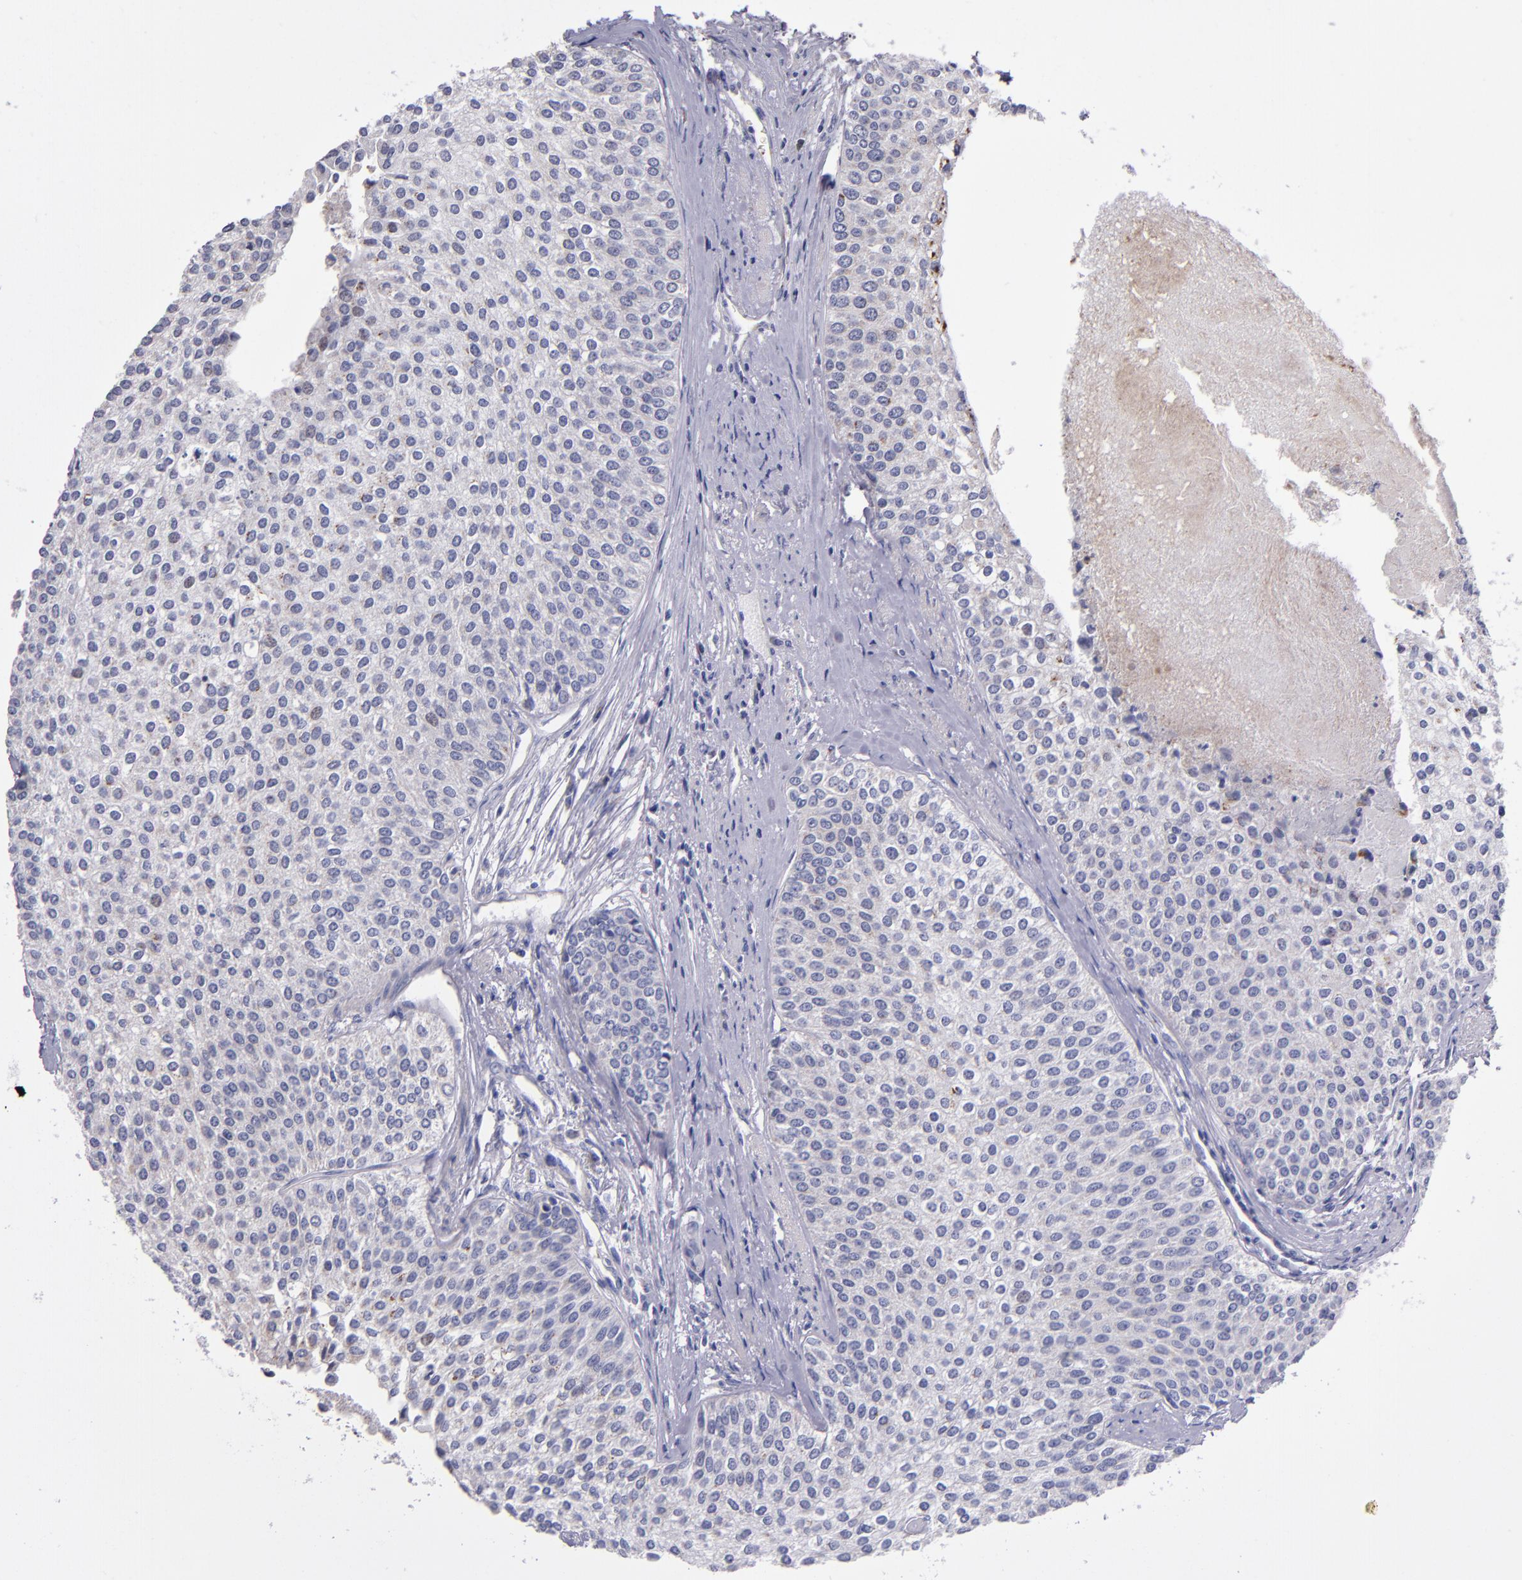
{"staining": {"intensity": "strong", "quantity": "<25%", "location": "cytoplasmic/membranous"}, "tissue": "urothelial cancer", "cell_type": "Tumor cells", "image_type": "cancer", "snomed": [{"axis": "morphology", "description": "Urothelial carcinoma, Low grade"}, {"axis": "topography", "description": "Urinary bladder"}], "caption": "A medium amount of strong cytoplasmic/membranous expression is seen in approximately <25% of tumor cells in urothelial carcinoma (low-grade) tissue. The protein is shown in brown color, while the nuclei are stained blue.", "gene": "RAB41", "patient": {"sex": "female", "age": 73}}